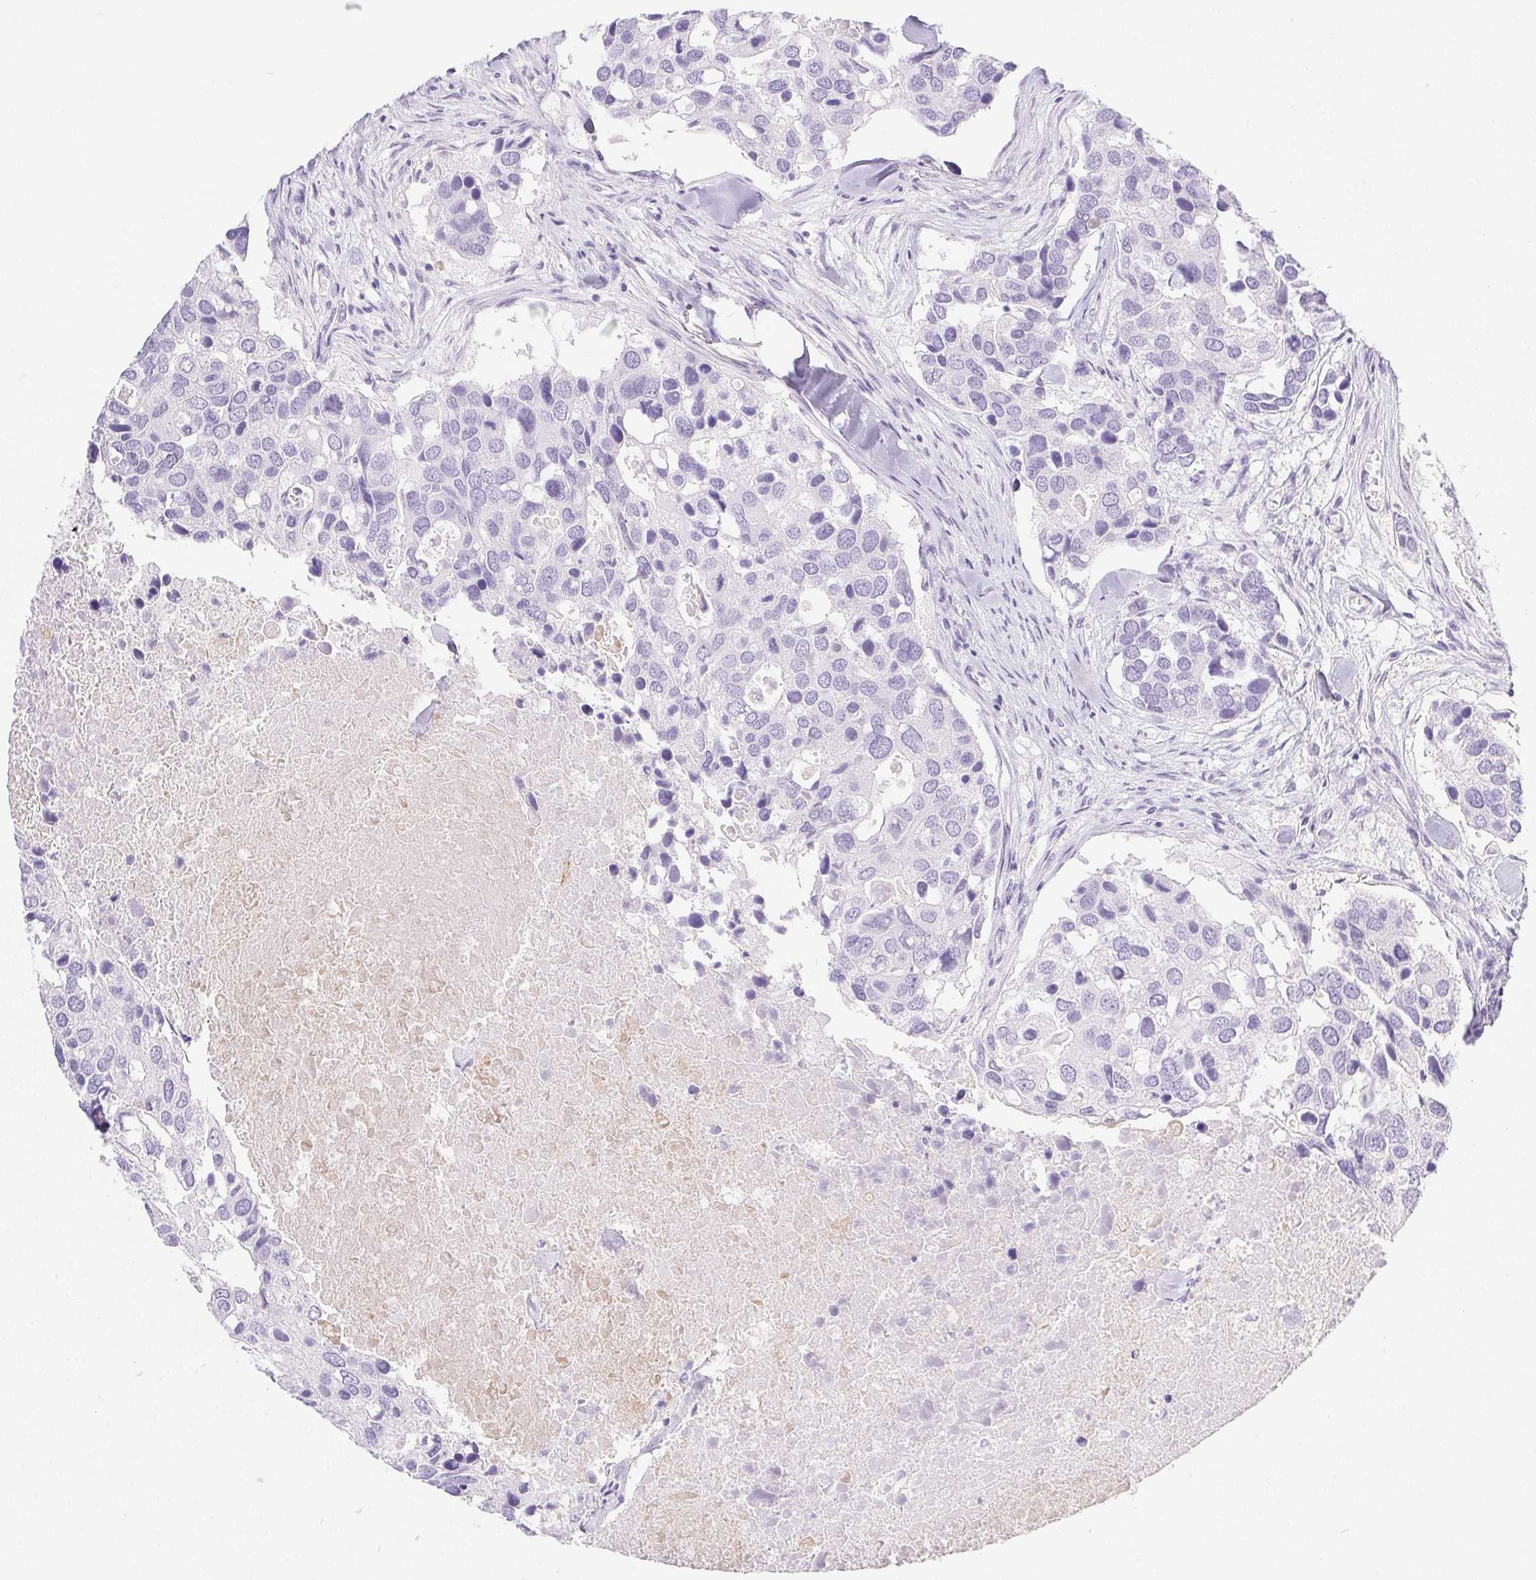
{"staining": {"intensity": "negative", "quantity": "none", "location": "none"}, "tissue": "breast cancer", "cell_type": "Tumor cells", "image_type": "cancer", "snomed": [{"axis": "morphology", "description": "Duct carcinoma"}, {"axis": "topography", "description": "Breast"}], "caption": "The photomicrograph reveals no staining of tumor cells in breast intraductal carcinoma.", "gene": "PNLIP", "patient": {"sex": "female", "age": 83}}